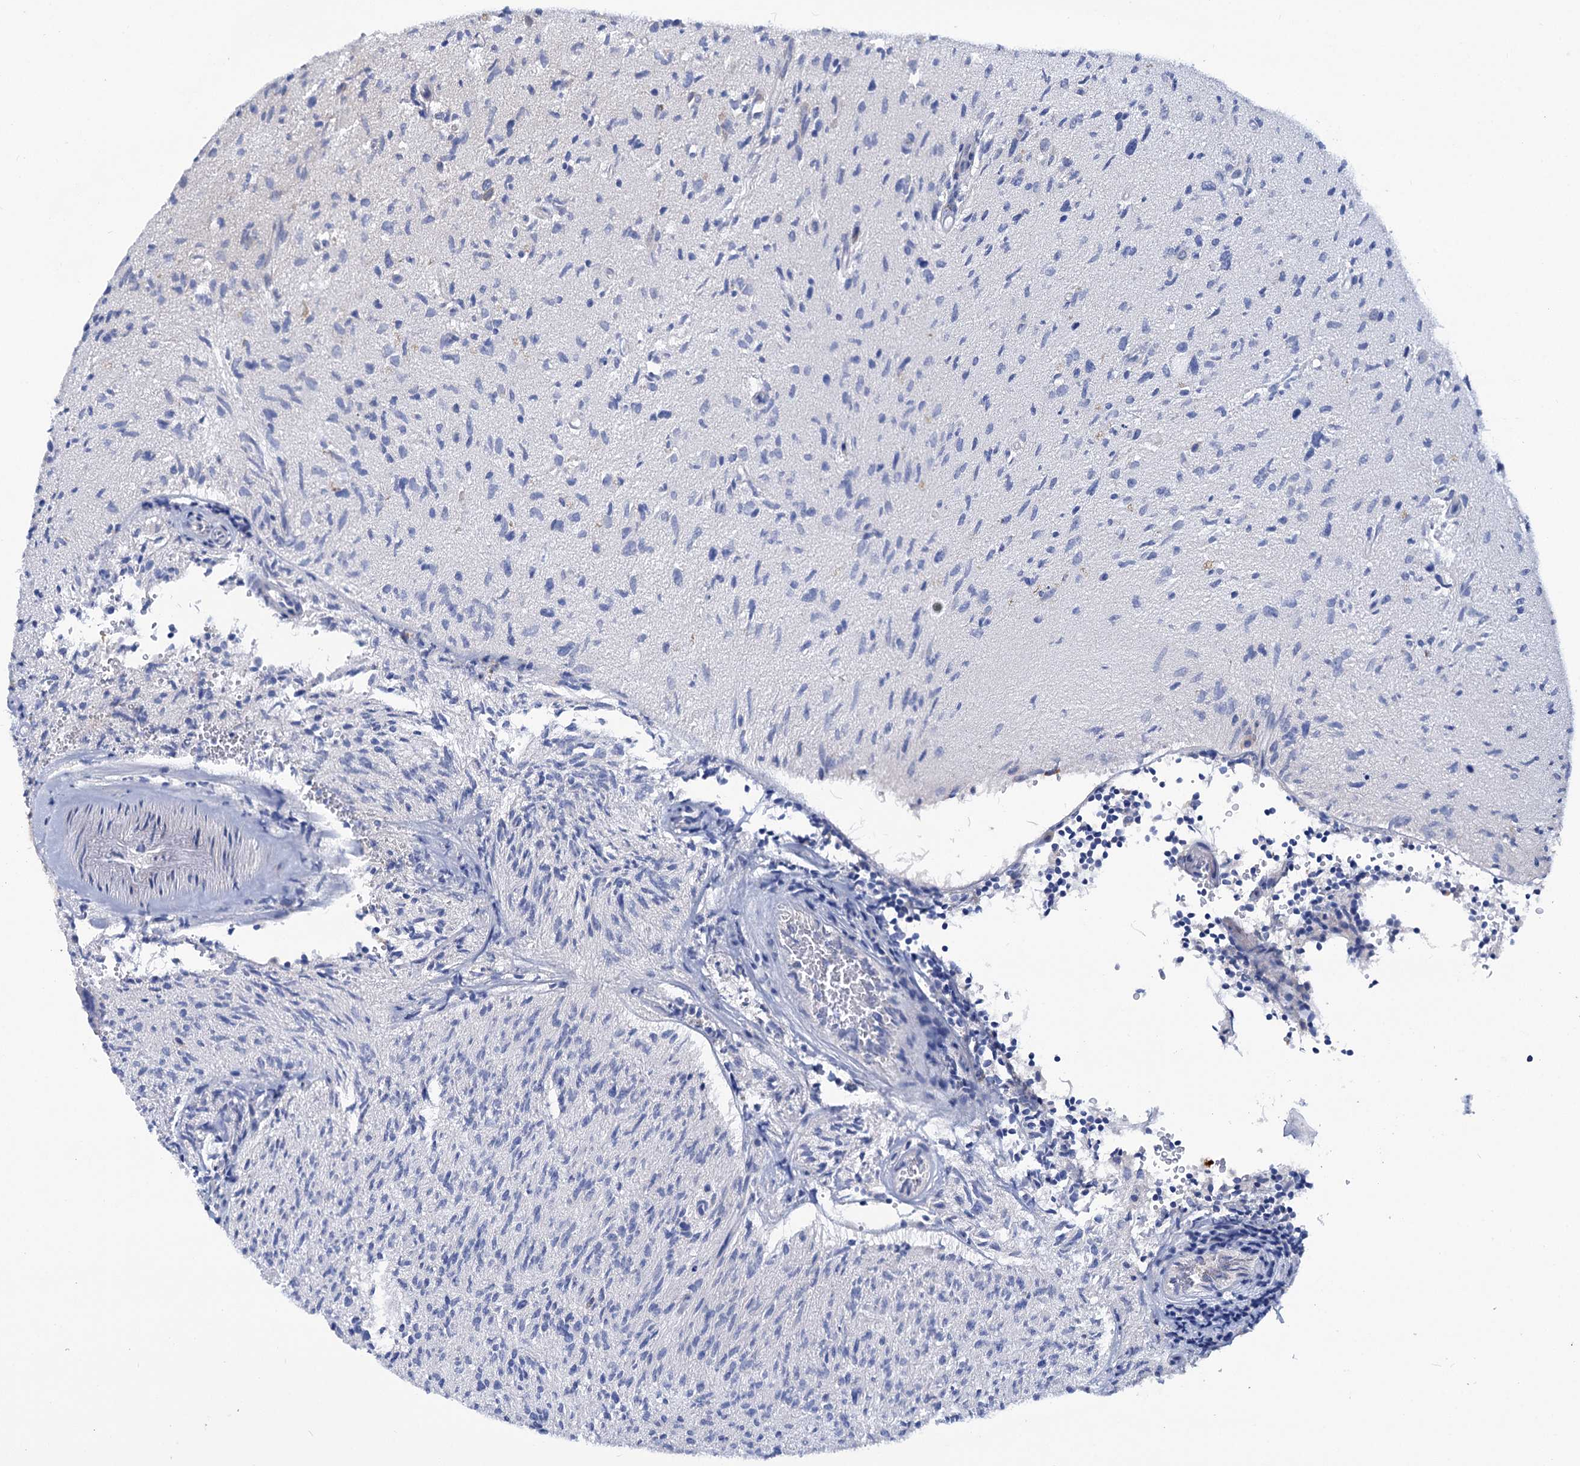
{"staining": {"intensity": "negative", "quantity": "none", "location": "none"}, "tissue": "glioma", "cell_type": "Tumor cells", "image_type": "cancer", "snomed": [{"axis": "morphology", "description": "Glioma, malignant, High grade"}, {"axis": "topography", "description": "Brain"}], "caption": "A high-resolution histopathology image shows immunohistochemistry (IHC) staining of glioma, which reveals no significant positivity in tumor cells.", "gene": "TRIM55", "patient": {"sex": "female", "age": 57}}